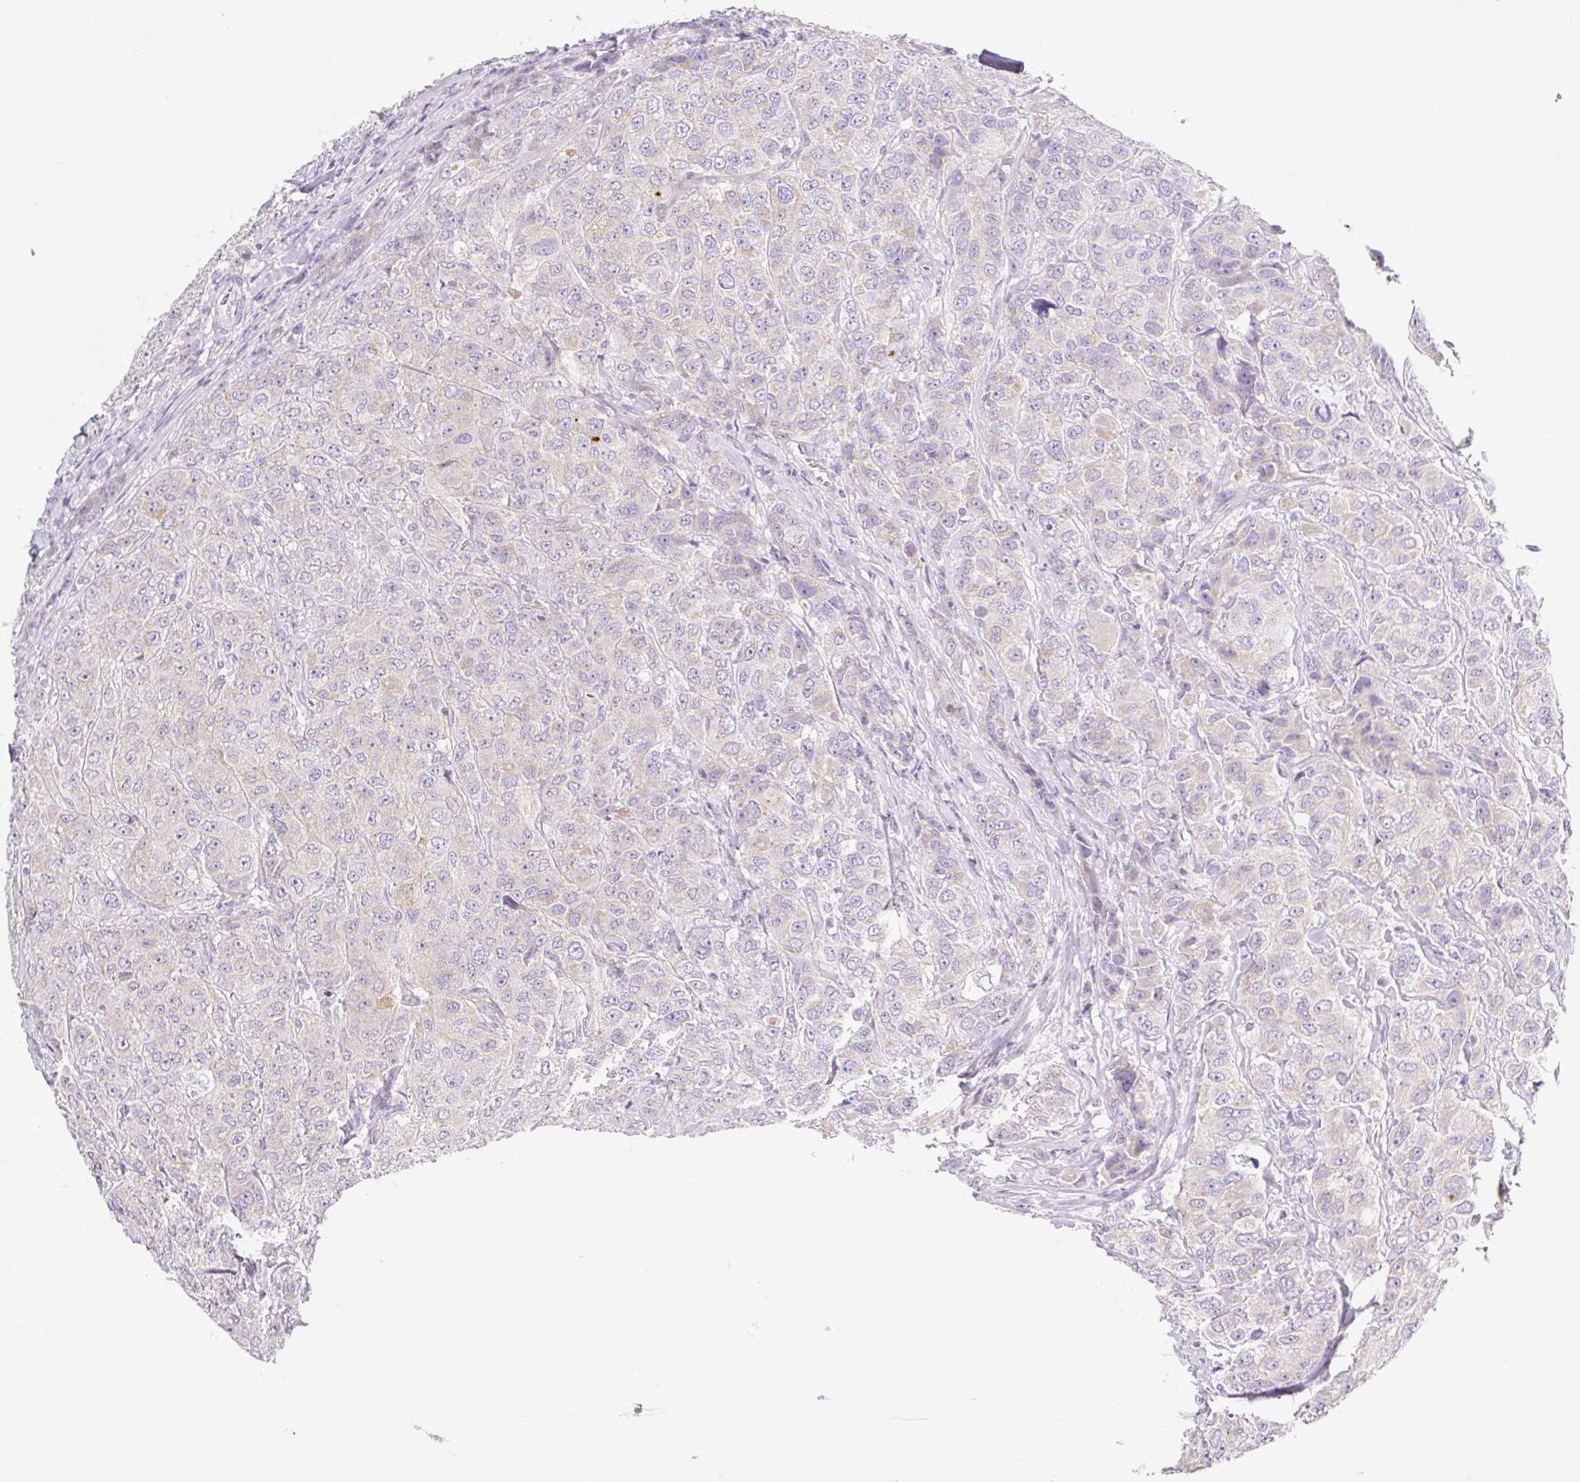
{"staining": {"intensity": "weak", "quantity": "25%-75%", "location": "cytoplasmic/membranous"}, "tissue": "breast cancer", "cell_type": "Tumor cells", "image_type": "cancer", "snomed": [{"axis": "morphology", "description": "Duct carcinoma"}, {"axis": "topography", "description": "Breast"}], "caption": "Breast cancer was stained to show a protein in brown. There is low levels of weak cytoplasmic/membranous positivity in approximately 25%-75% of tumor cells.", "gene": "LYVE1", "patient": {"sex": "female", "age": 43}}